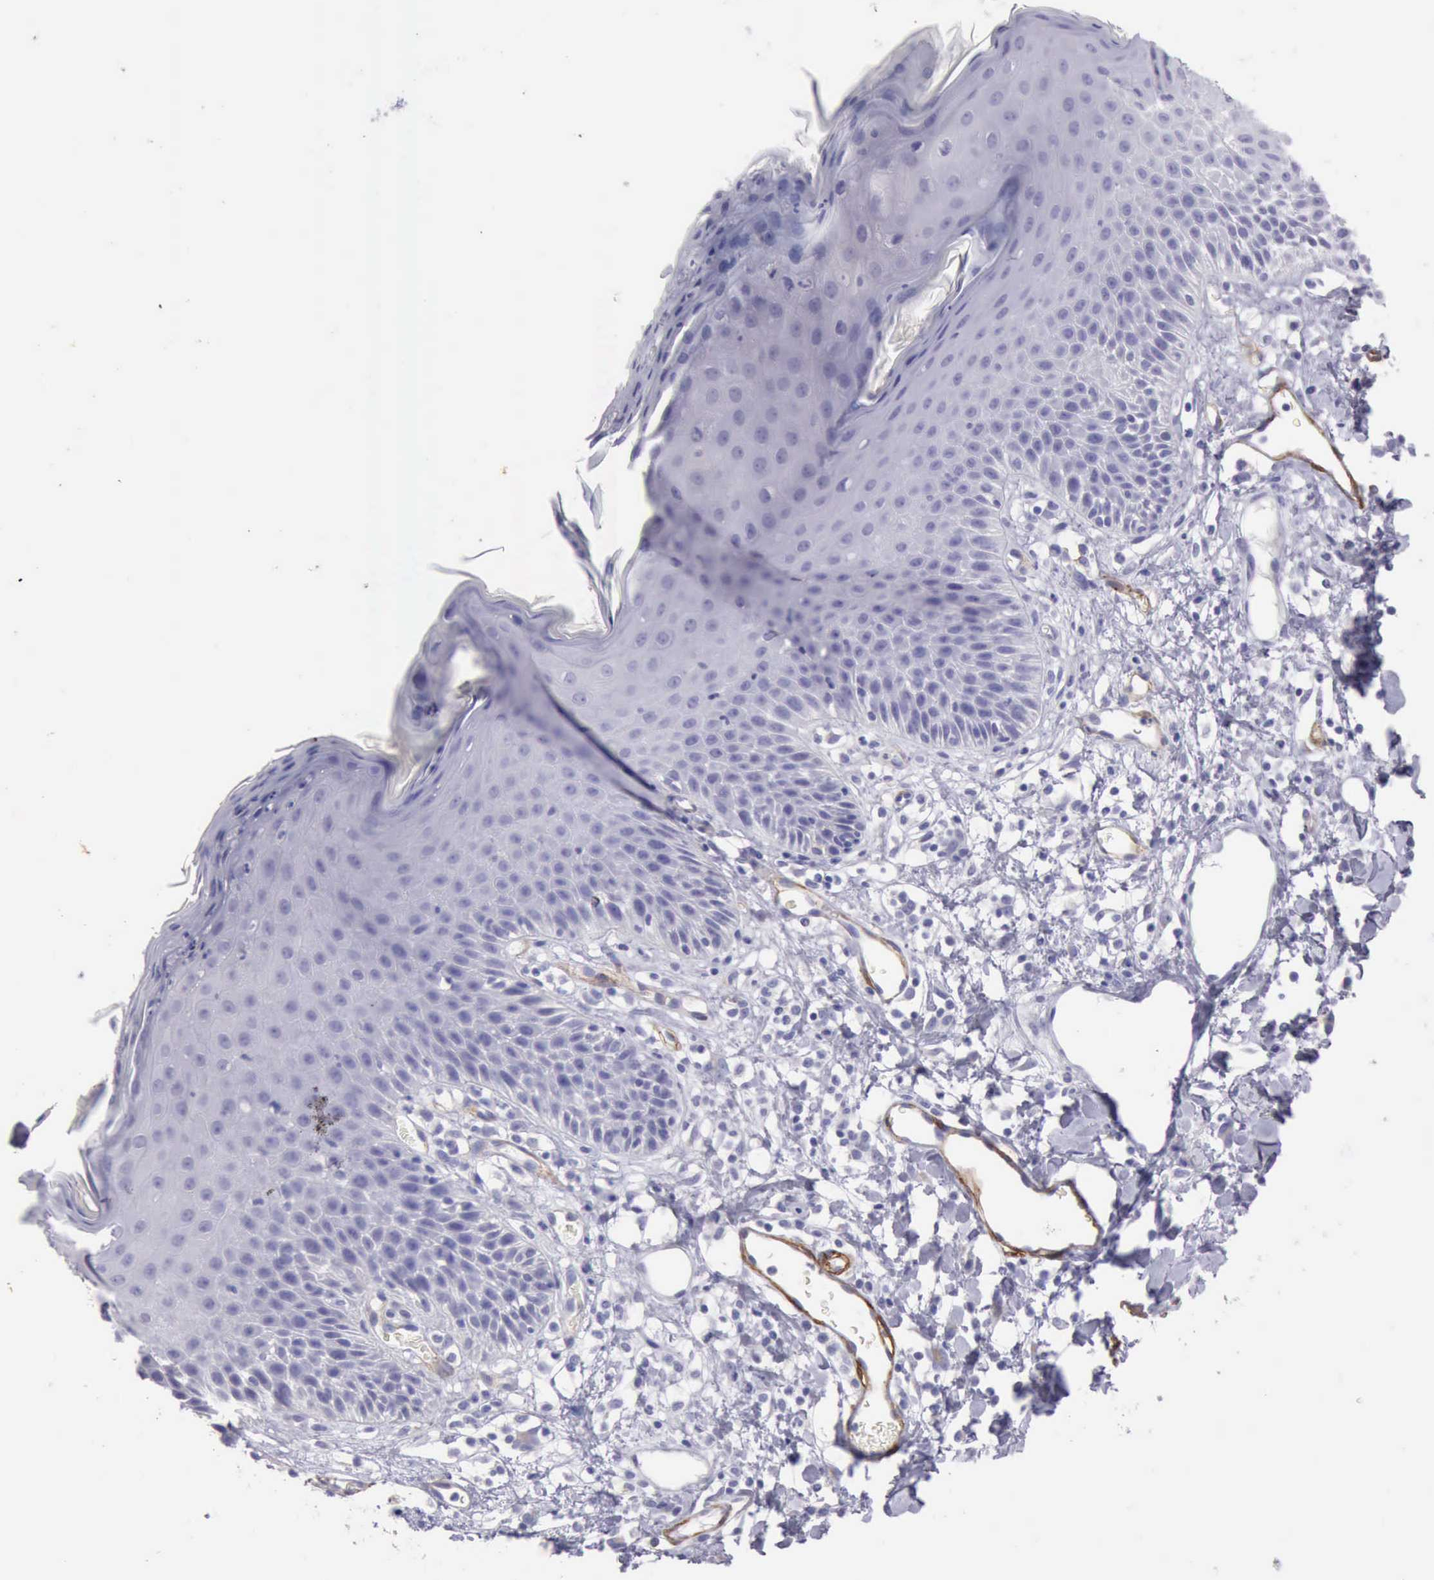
{"staining": {"intensity": "negative", "quantity": "none", "location": "none"}, "tissue": "skin", "cell_type": "Epidermal cells", "image_type": "normal", "snomed": [{"axis": "morphology", "description": "Normal tissue, NOS"}, {"axis": "topography", "description": "Vulva"}, {"axis": "topography", "description": "Peripheral nerve tissue"}], "caption": "Micrograph shows no protein expression in epidermal cells of normal skin.", "gene": "AOC3", "patient": {"sex": "female", "age": 68}}